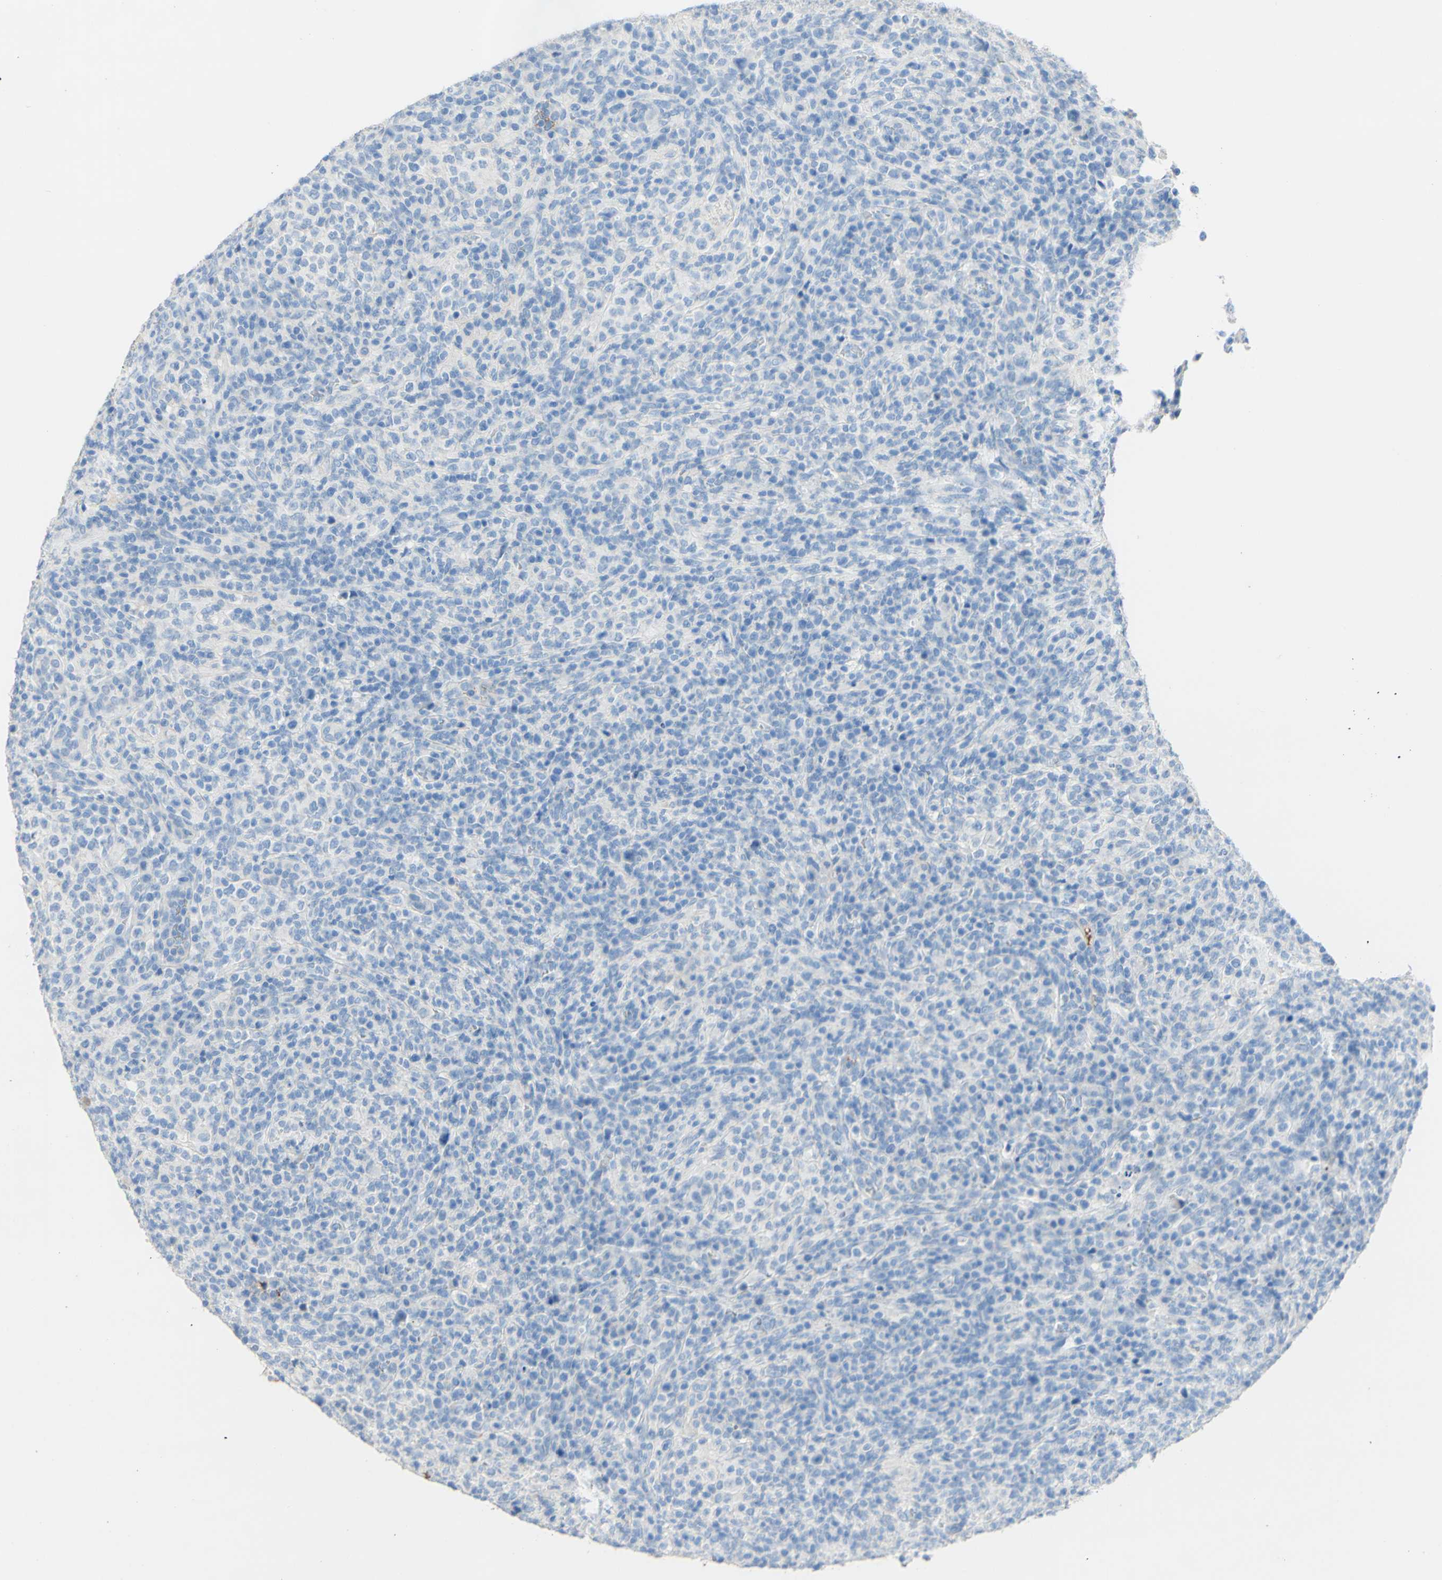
{"staining": {"intensity": "negative", "quantity": "none", "location": "none"}, "tissue": "lymphoma", "cell_type": "Tumor cells", "image_type": "cancer", "snomed": [{"axis": "morphology", "description": "Malignant lymphoma, non-Hodgkin's type, High grade"}, {"axis": "topography", "description": "Lymph node"}], "caption": "IHC micrograph of neoplastic tissue: lymphoma stained with DAB reveals no significant protein expression in tumor cells. The staining was performed using DAB to visualize the protein expression in brown, while the nuclei were stained in blue with hematoxylin (Magnification: 20x).", "gene": "DSC2", "patient": {"sex": "female", "age": 76}}